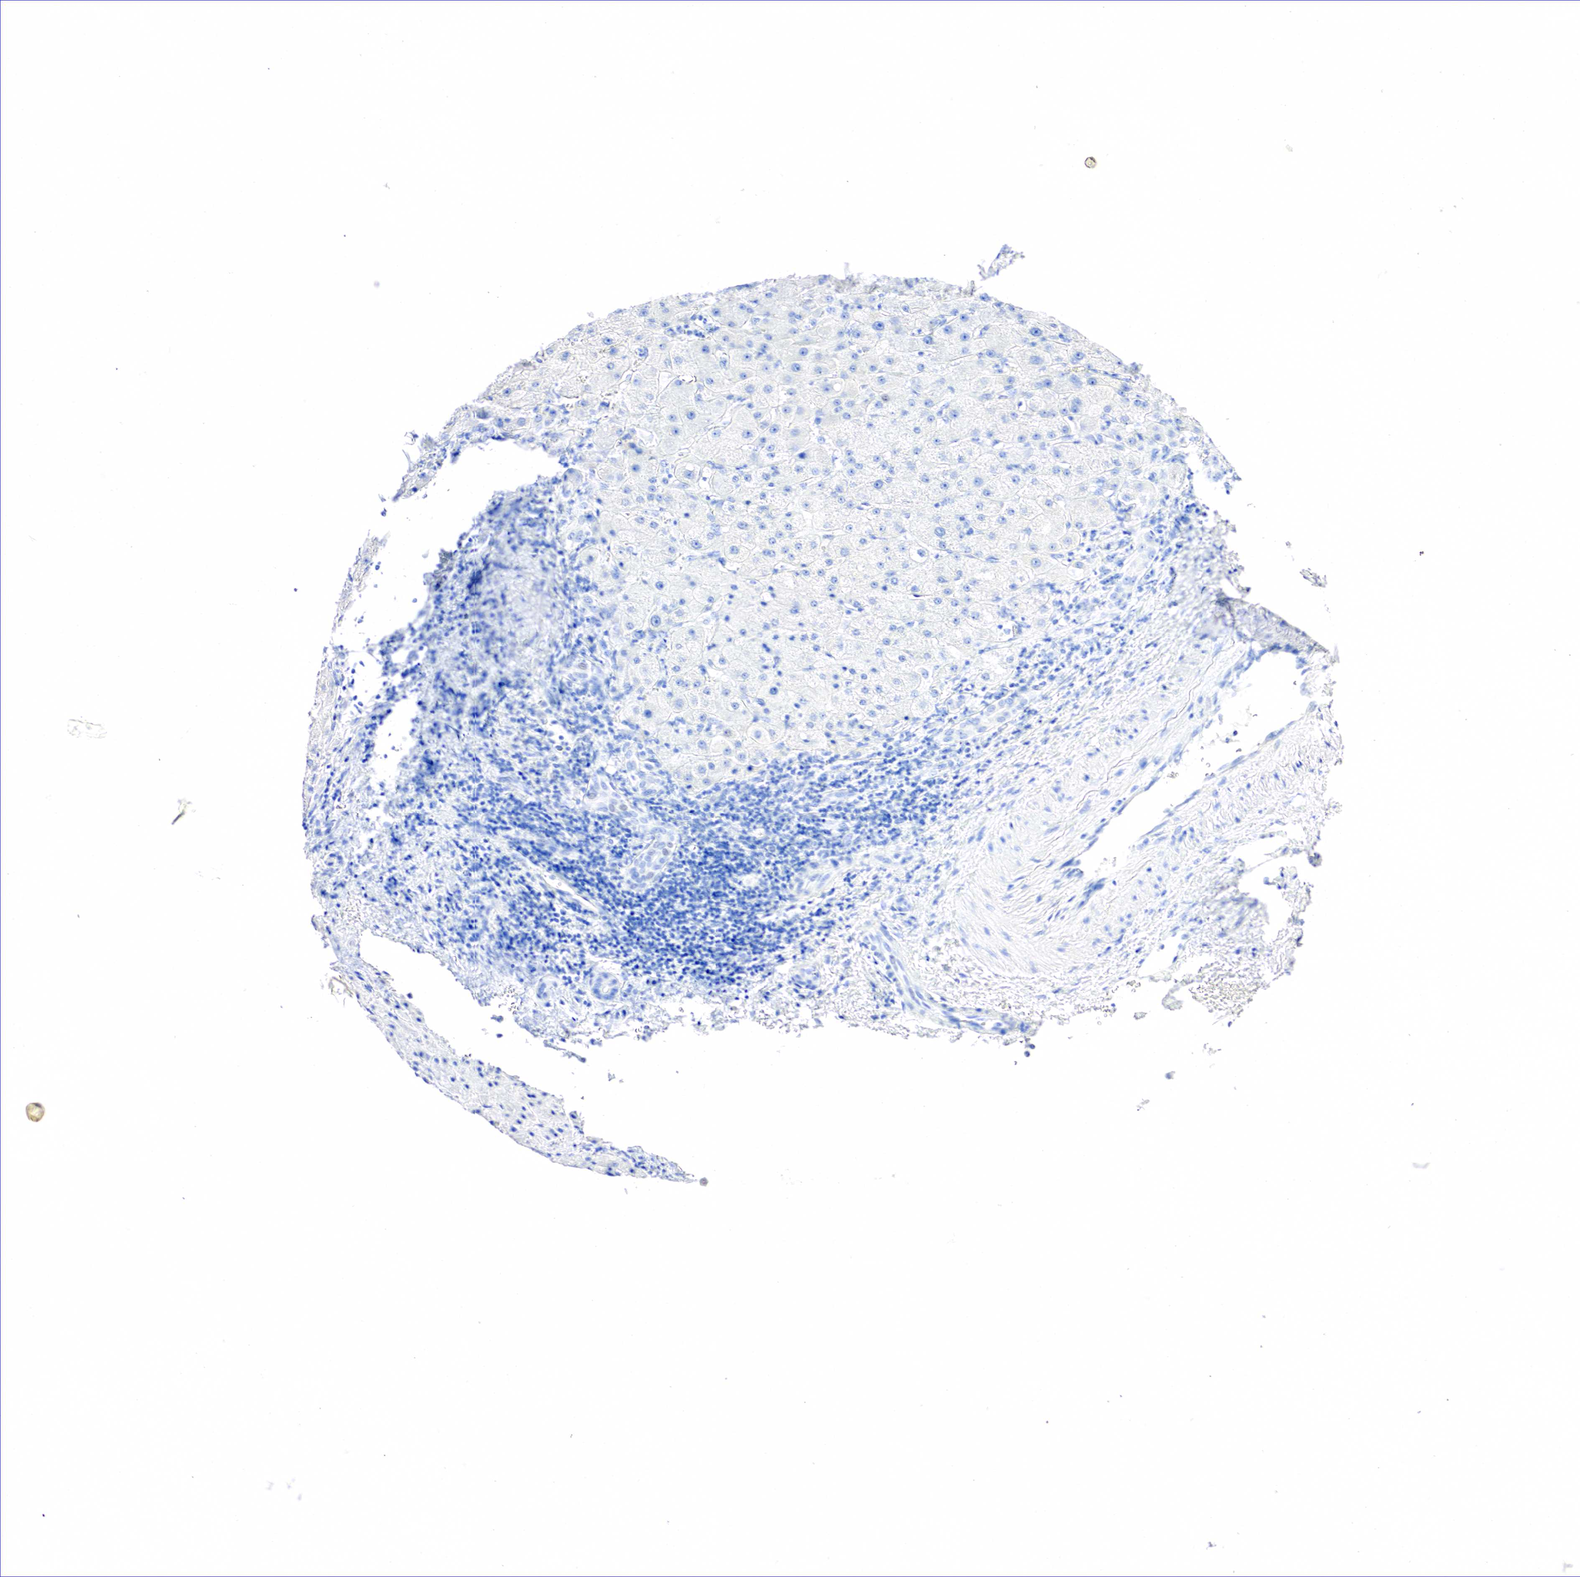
{"staining": {"intensity": "negative", "quantity": "none", "location": "none"}, "tissue": "liver cancer", "cell_type": "Tumor cells", "image_type": "cancer", "snomed": [{"axis": "morphology", "description": "Cholangiocarcinoma"}, {"axis": "topography", "description": "Liver"}], "caption": "Tumor cells are negative for brown protein staining in cholangiocarcinoma (liver).", "gene": "SST", "patient": {"sex": "female", "age": 79}}